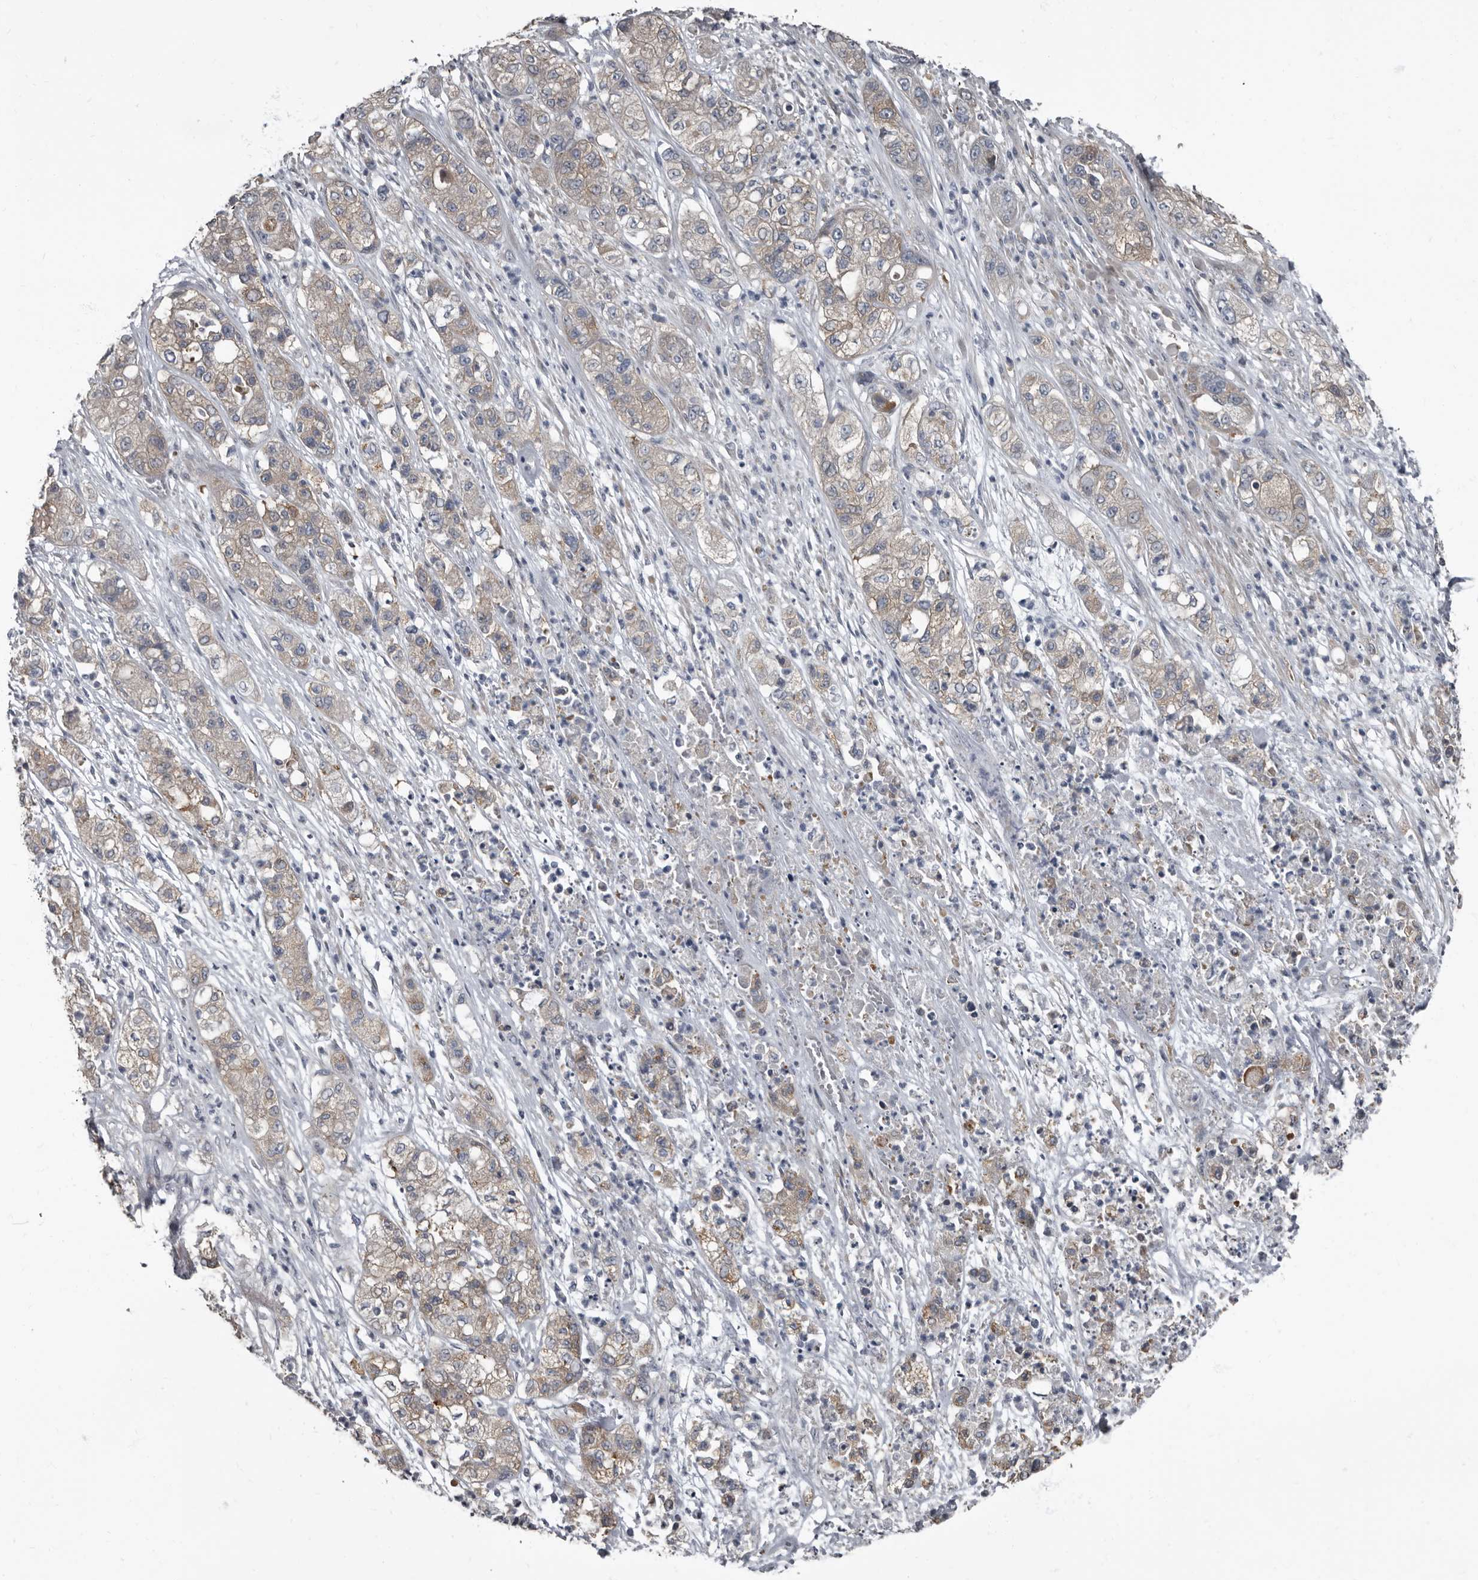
{"staining": {"intensity": "weak", "quantity": "<25%", "location": "cytoplasmic/membranous"}, "tissue": "pancreatic cancer", "cell_type": "Tumor cells", "image_type": "cancer", "snomed": [{"axis": "morphology", "description": "Adenocarcinoma, NOS"}, {"axis": "topography", "description": "Pancreas"}], "caption": "Immunohistochemistry (IHC) of human adenocarcinoma (pancreatic) demonstrates no positivity in tumor cells. Brightfield microscopy of immunohistochemistry (IHC) stained with DAB (3,3'-diaminobenzidine) (brown) and hematoxylin (blue), captured at high magnification.", "gene": "TPD52L1", "patient": {"sex": "female", "age": 78}}